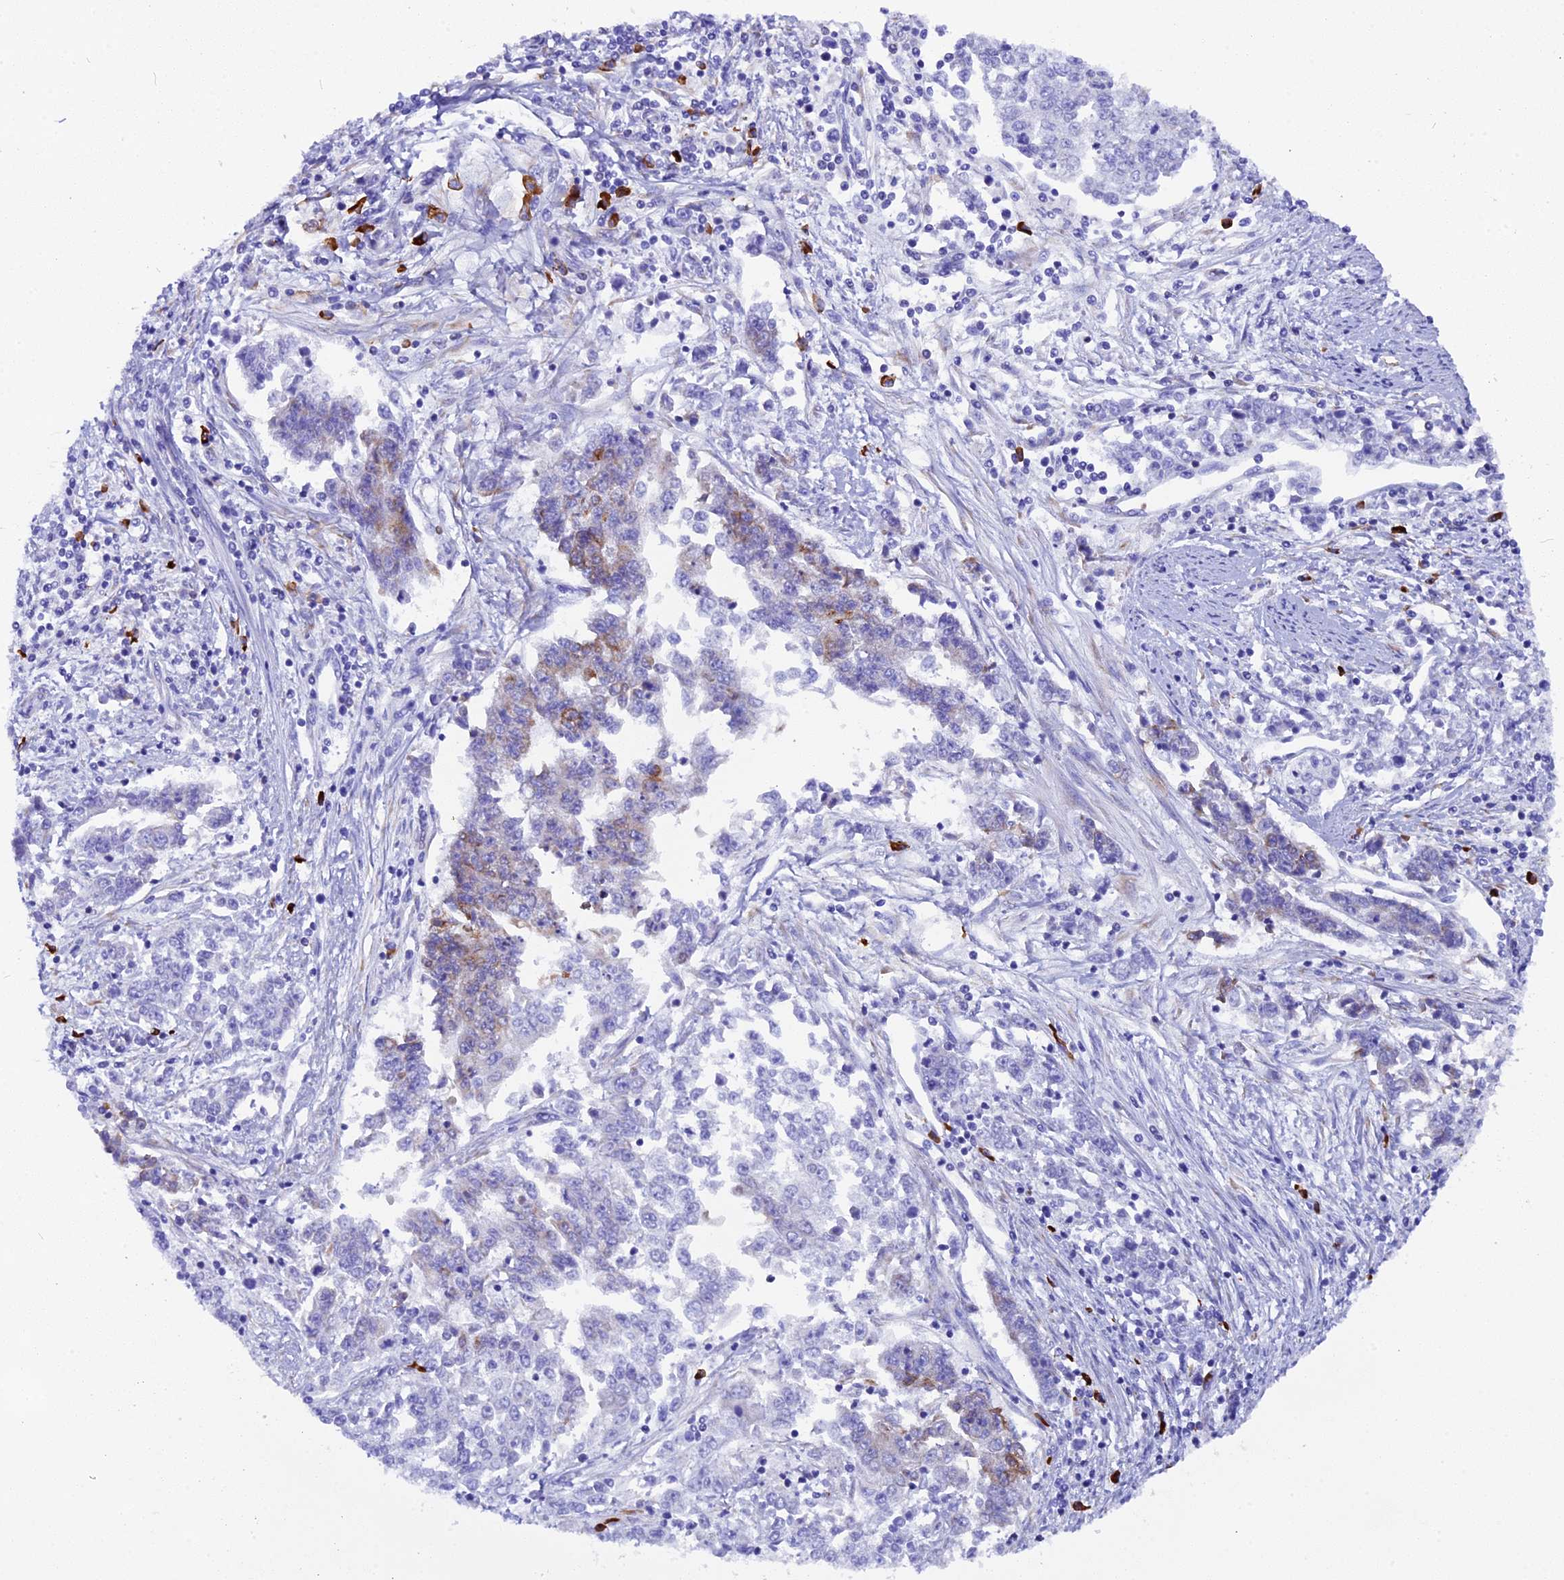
{"staining": {"intensity": "weak", "quantity": "<25%", "location": "cytoplasmic/membranous"}, "tissue": "endometrial cancer", "cell_type": "Tumor cells", "image_type": "cancer", "snomed": [{"axis": "morphology", "description": "Adenocarcinoma, NOS"}, {"axis": "topography", "description": "Endometrium"}], "caption": "DAB immunohistochemical staining of endometrial adenocarcinoma reveals no significant staining in tumor cells.", "gene": "FKBP11", "patient": {"sex": "female", "age": 50}}